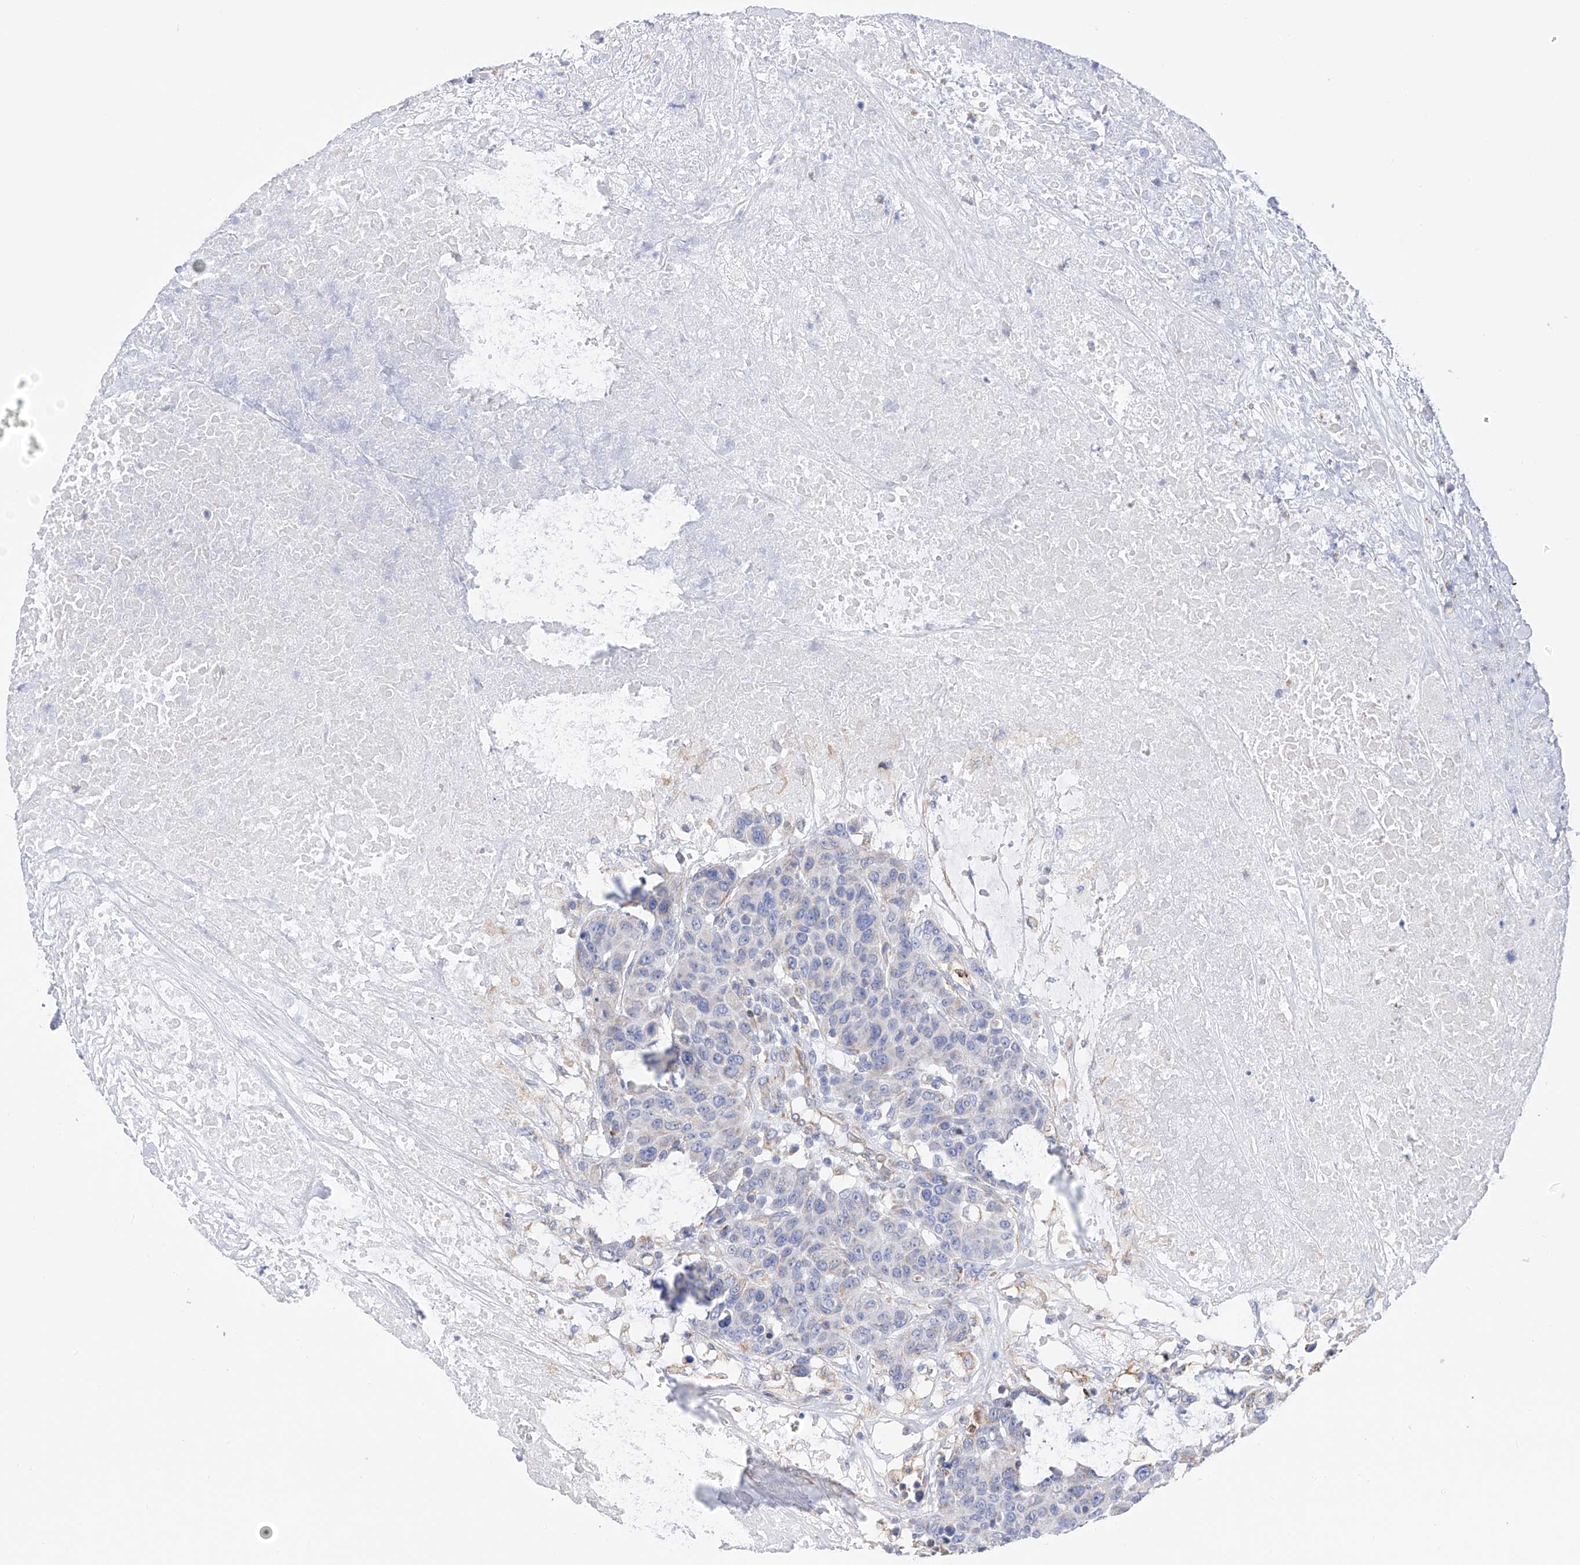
{"staining": {"intensity": "negative", "quantity": "none", "location": "none"}, "tissue": "breast cancer", "cell_type": "Tumor cells", "image_type": "cancer", "snomed": [{"axis": "morphology", "description": "Duct carcinoma"}, {"axis": "topography", "description": "Breast"}], "caption": "A photomicrograph of breast cancer (invasive ductal carcinoma) stained for a protein reveals no brown staining in tumor cells.", "gene": "FLG", "patient": {"sex": "female", "age": 37}}